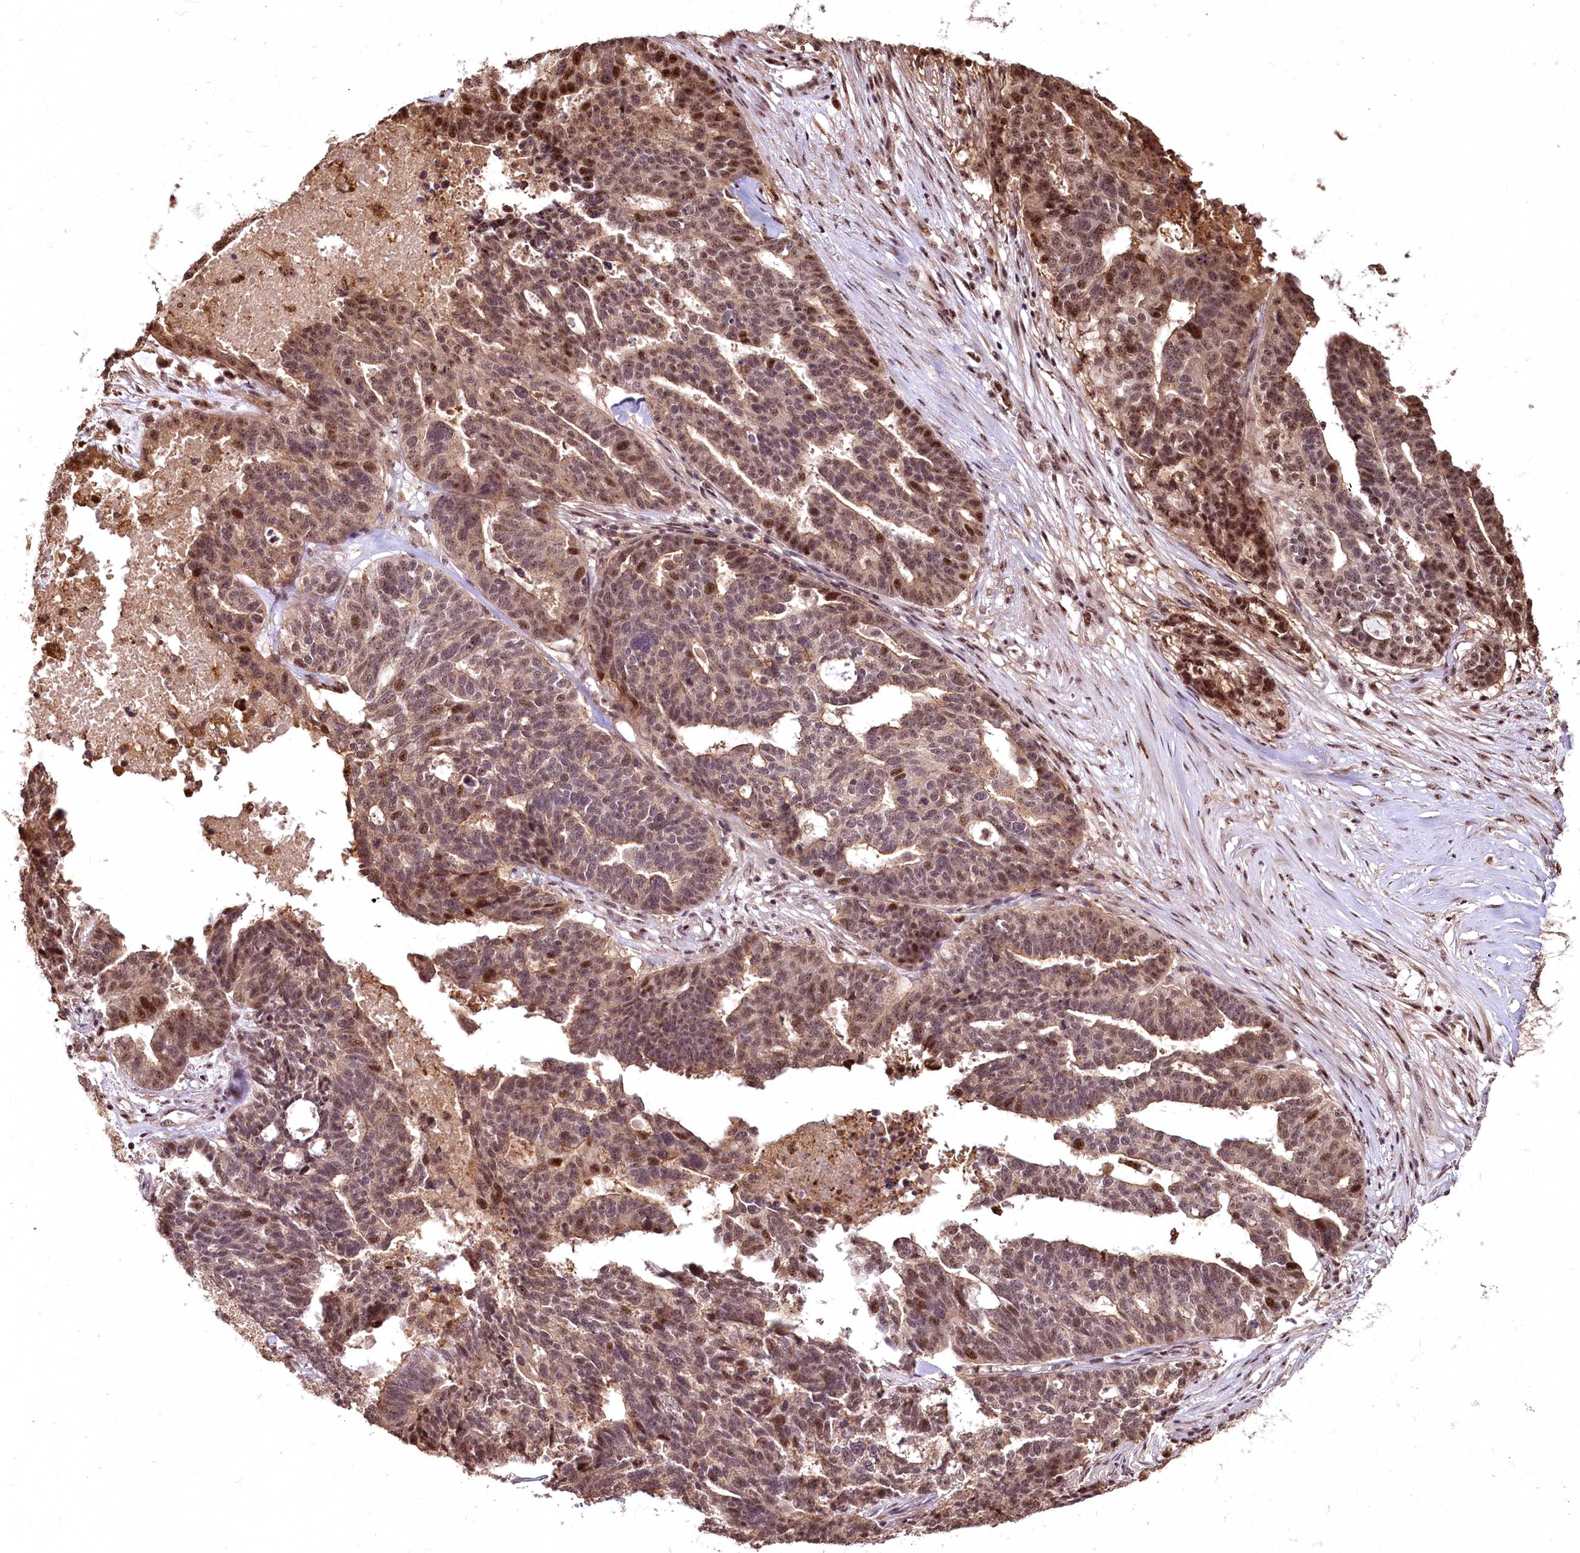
{"staining": {"intensity": "moderate", "quantity": ">75%", "location": "nuclear"}, "tissue": "ovarian cancer", "cell_type": "Tumor cells", "image_type": "cancer", "snomed": [{"axis": "morphology", "description": "Cystadenocarcinoma, serous, NOS"}, {"axis": "topography", "description": "Ovary"}], "caption": "Immunohistochemistry (IHC) of ovarian cancer demonstrates medium levels of moderate nuclear expression in approximately >75% of tumor cells.", "gene": "PYROXD1", "patient": {"sex": "female", "age": 59}}